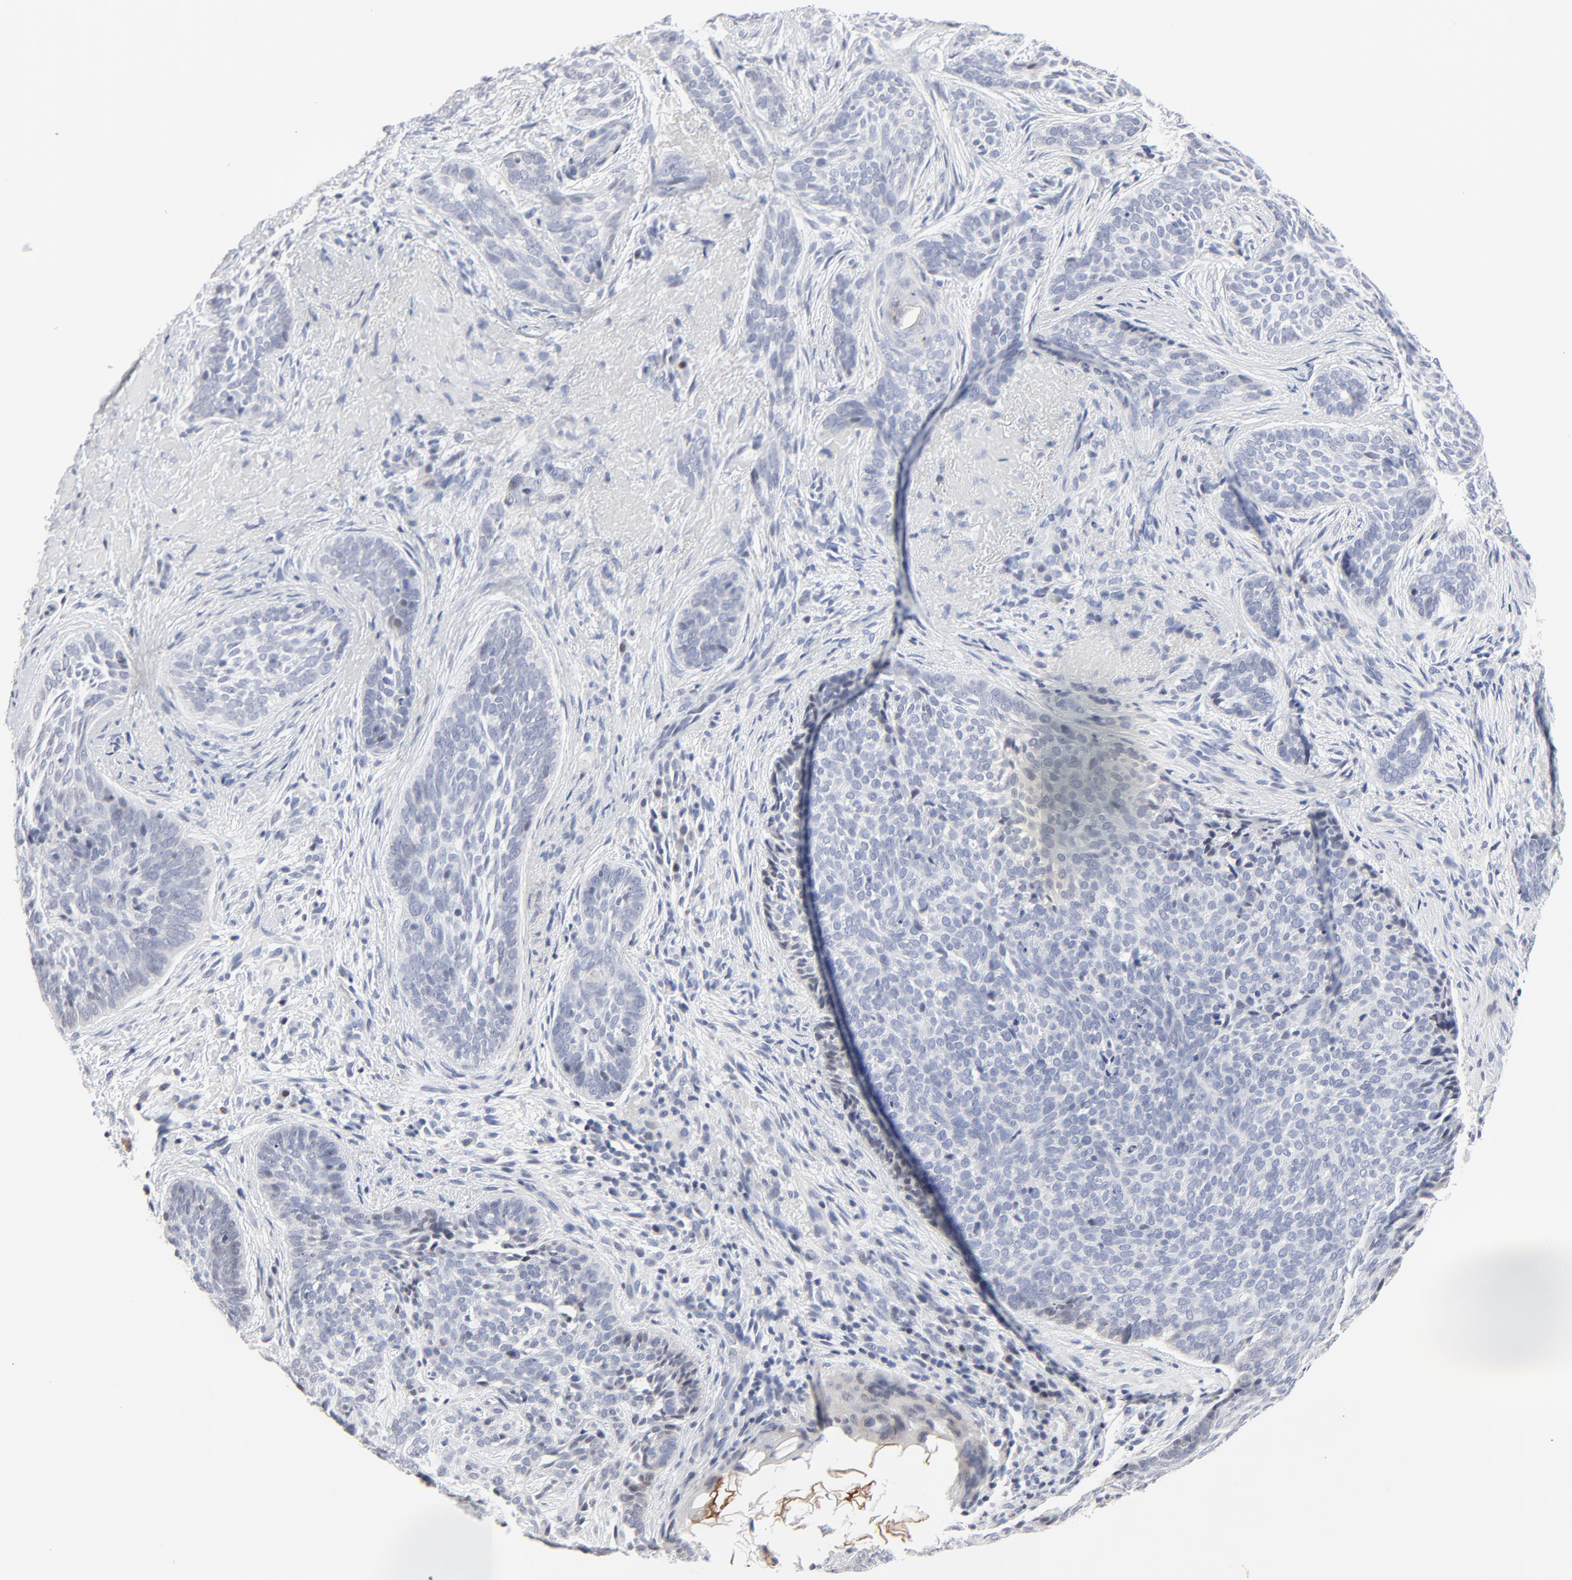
{"staining": {"intensity": "negative", "quantity": "none", "location": "none"}, "tissue": "skin cancer", "cell_type": "Tumor cells", "image_type": "cancer", "snomed": [{"axis": "morphology", "description": "Basal cell carcinoma"}, {"axis": "topography", "description": "Skin"}], "caption": "The histopathology image reveals no significant positivity in tumor cells of skin cancer (basal cell carcinoma).", "gene": "LNX1", "patient": {"sex": "male", "age": 91}}